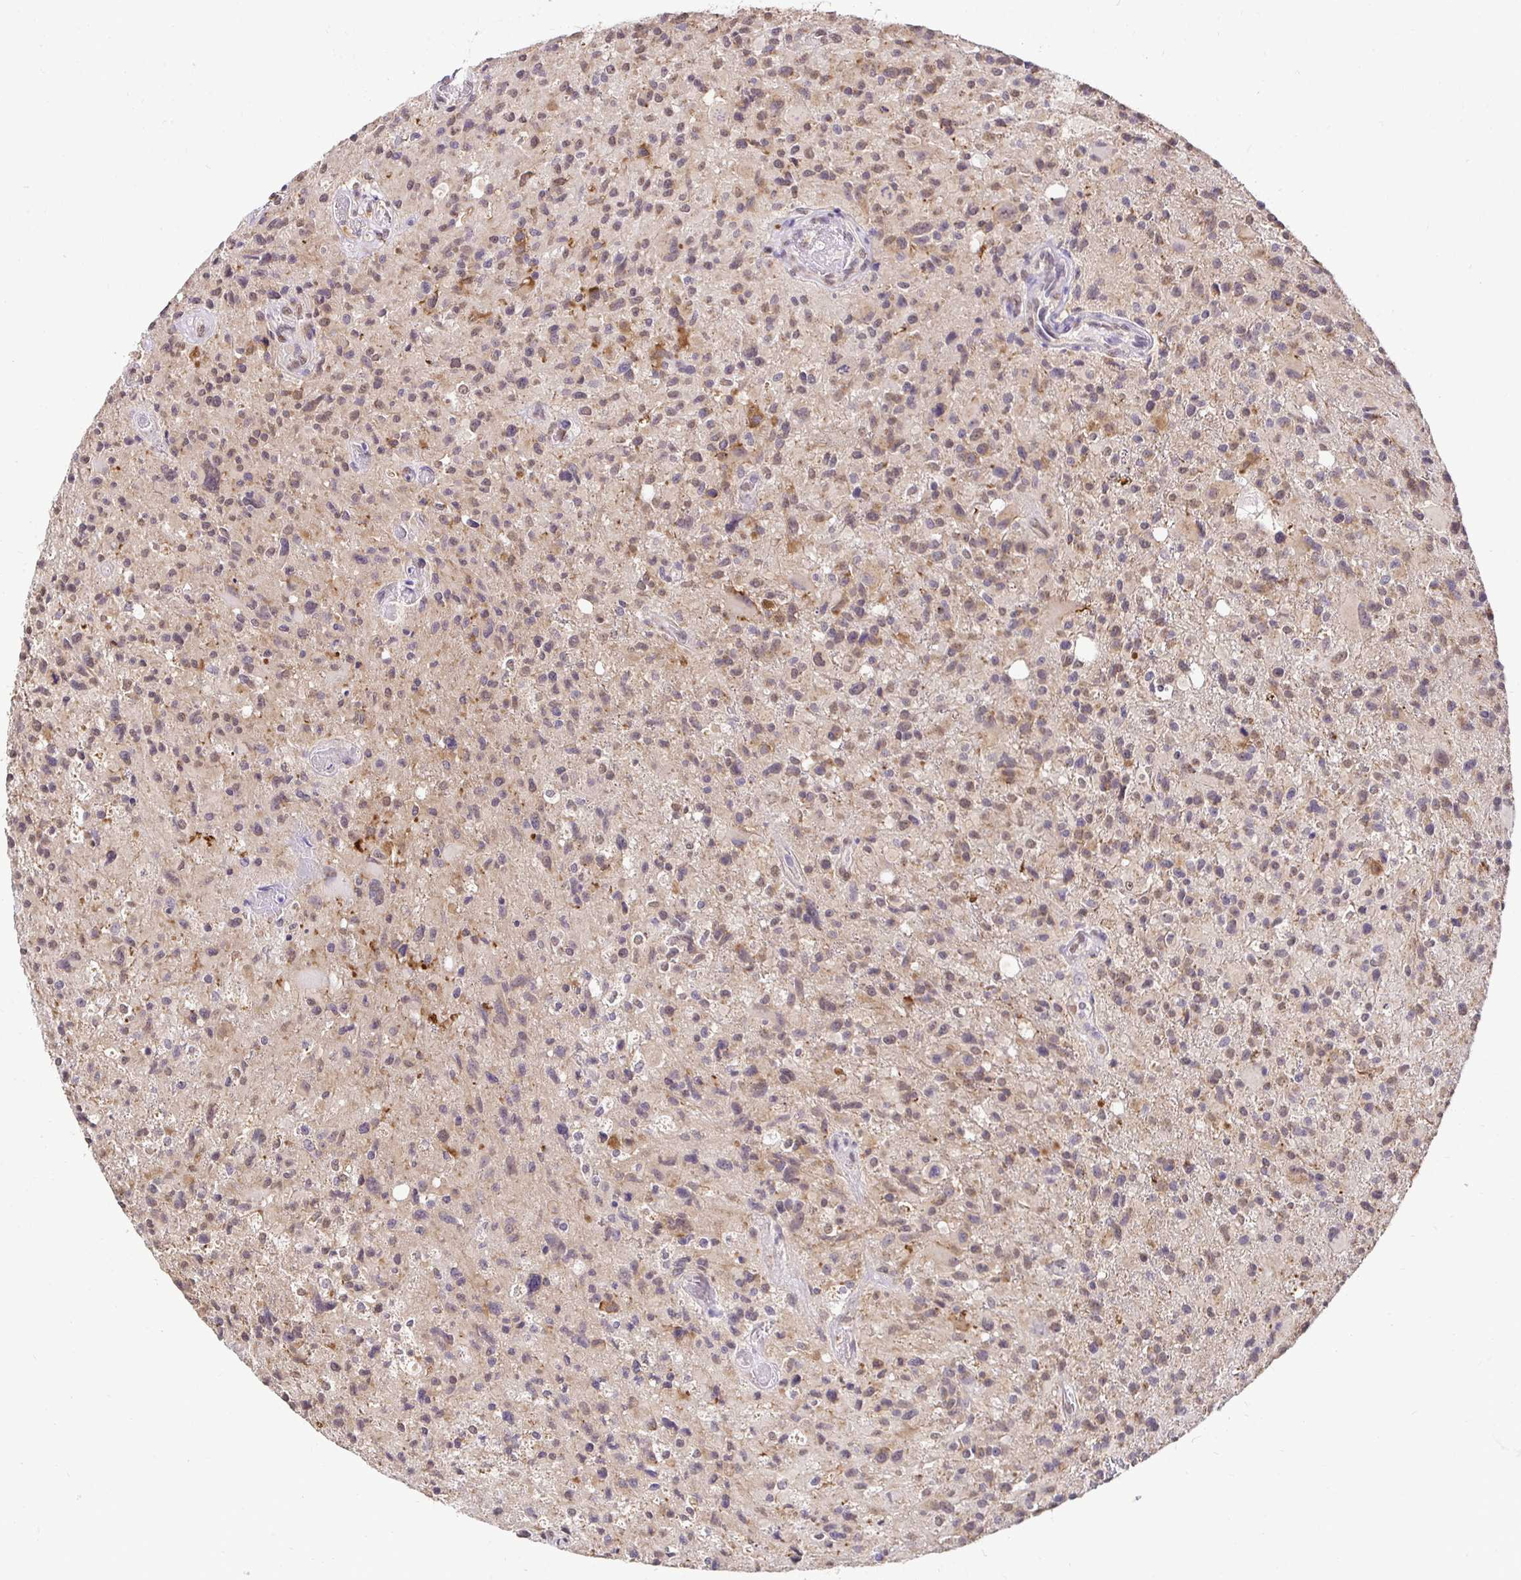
{"staining": {"intensity": "weak", "quantity": "25%-75%", "location": "nuclear"}, "tissue": "glioma", "cell_type": "Tumor cells", "image_type": "cancer", "snomed": [{"axis": "morphology", "description": "Glioma, malignant, High grade"}, {"axis": "topography", "description": "Brain"}], "caption": "Immunohistochemistry (IHC) histopathology image of human glioma stained for a protein (brown), which displays low levels of weak nuclear positivity in approximately 25%-75% of tumor cells.", "gene": "RHEBL1", "patient": {"sex": "male", "age": 63}}